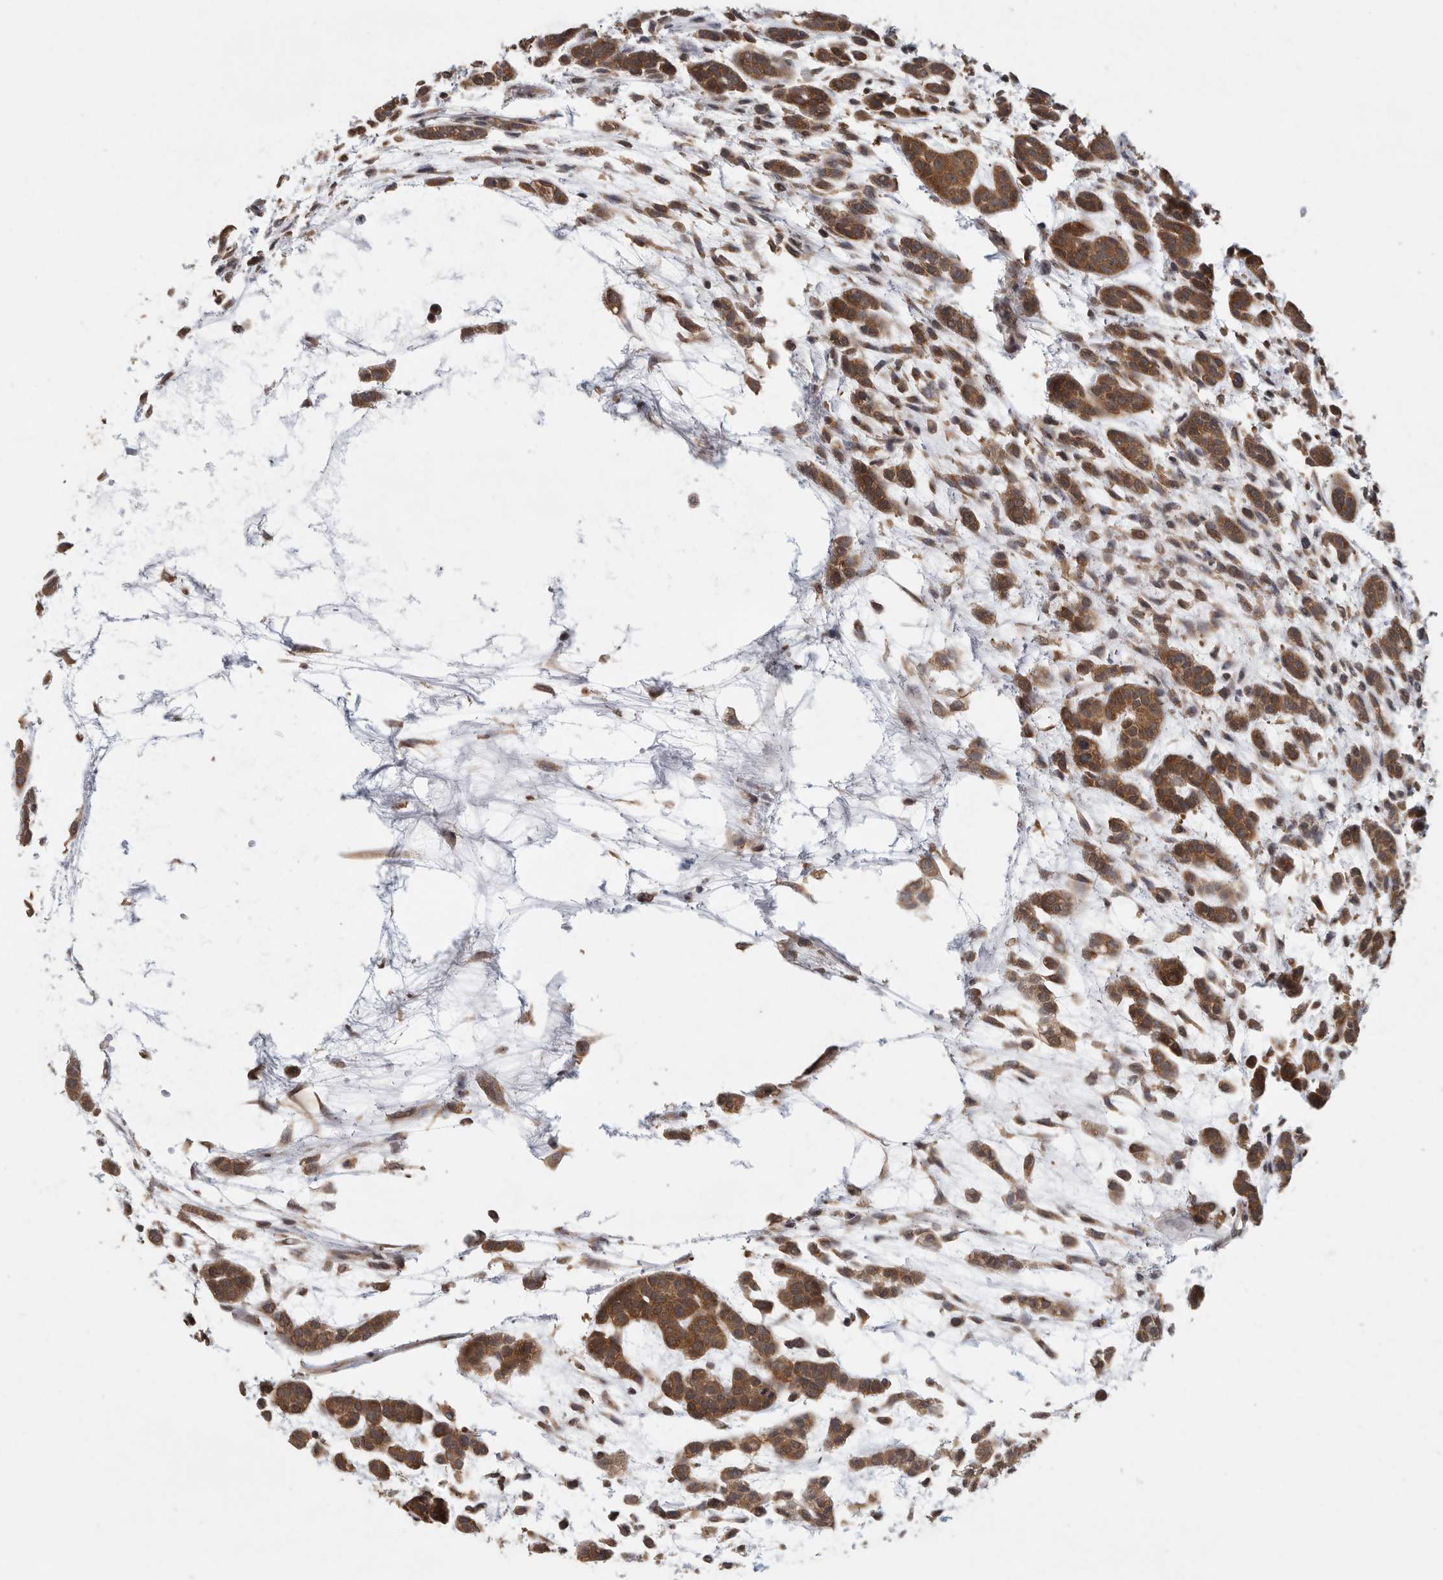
{"staining": {"intensity": "strong", "quantity": ">75%", "location": "cytoplasmic/membranous"}, "tissue": "head and neck cancer", "cell_type": "Tumor cells", "image_type": "cancer", "snomed": [{"axis": "morphology", "description": "Adenocarcinoma, NOS"}, {"axis": "morphology", "description": "Adenoma, NOS"}, {"axis": "topography", "description": "Head-Neck"}], "caption": "The image reveals a brown stain indicating the presence of a protein in the cytoplasmic/membranous of tumor cells in head and neck adenocarcinoma.", "gene": "CCT8", "patient": {"sex": "female", "age": 55}}